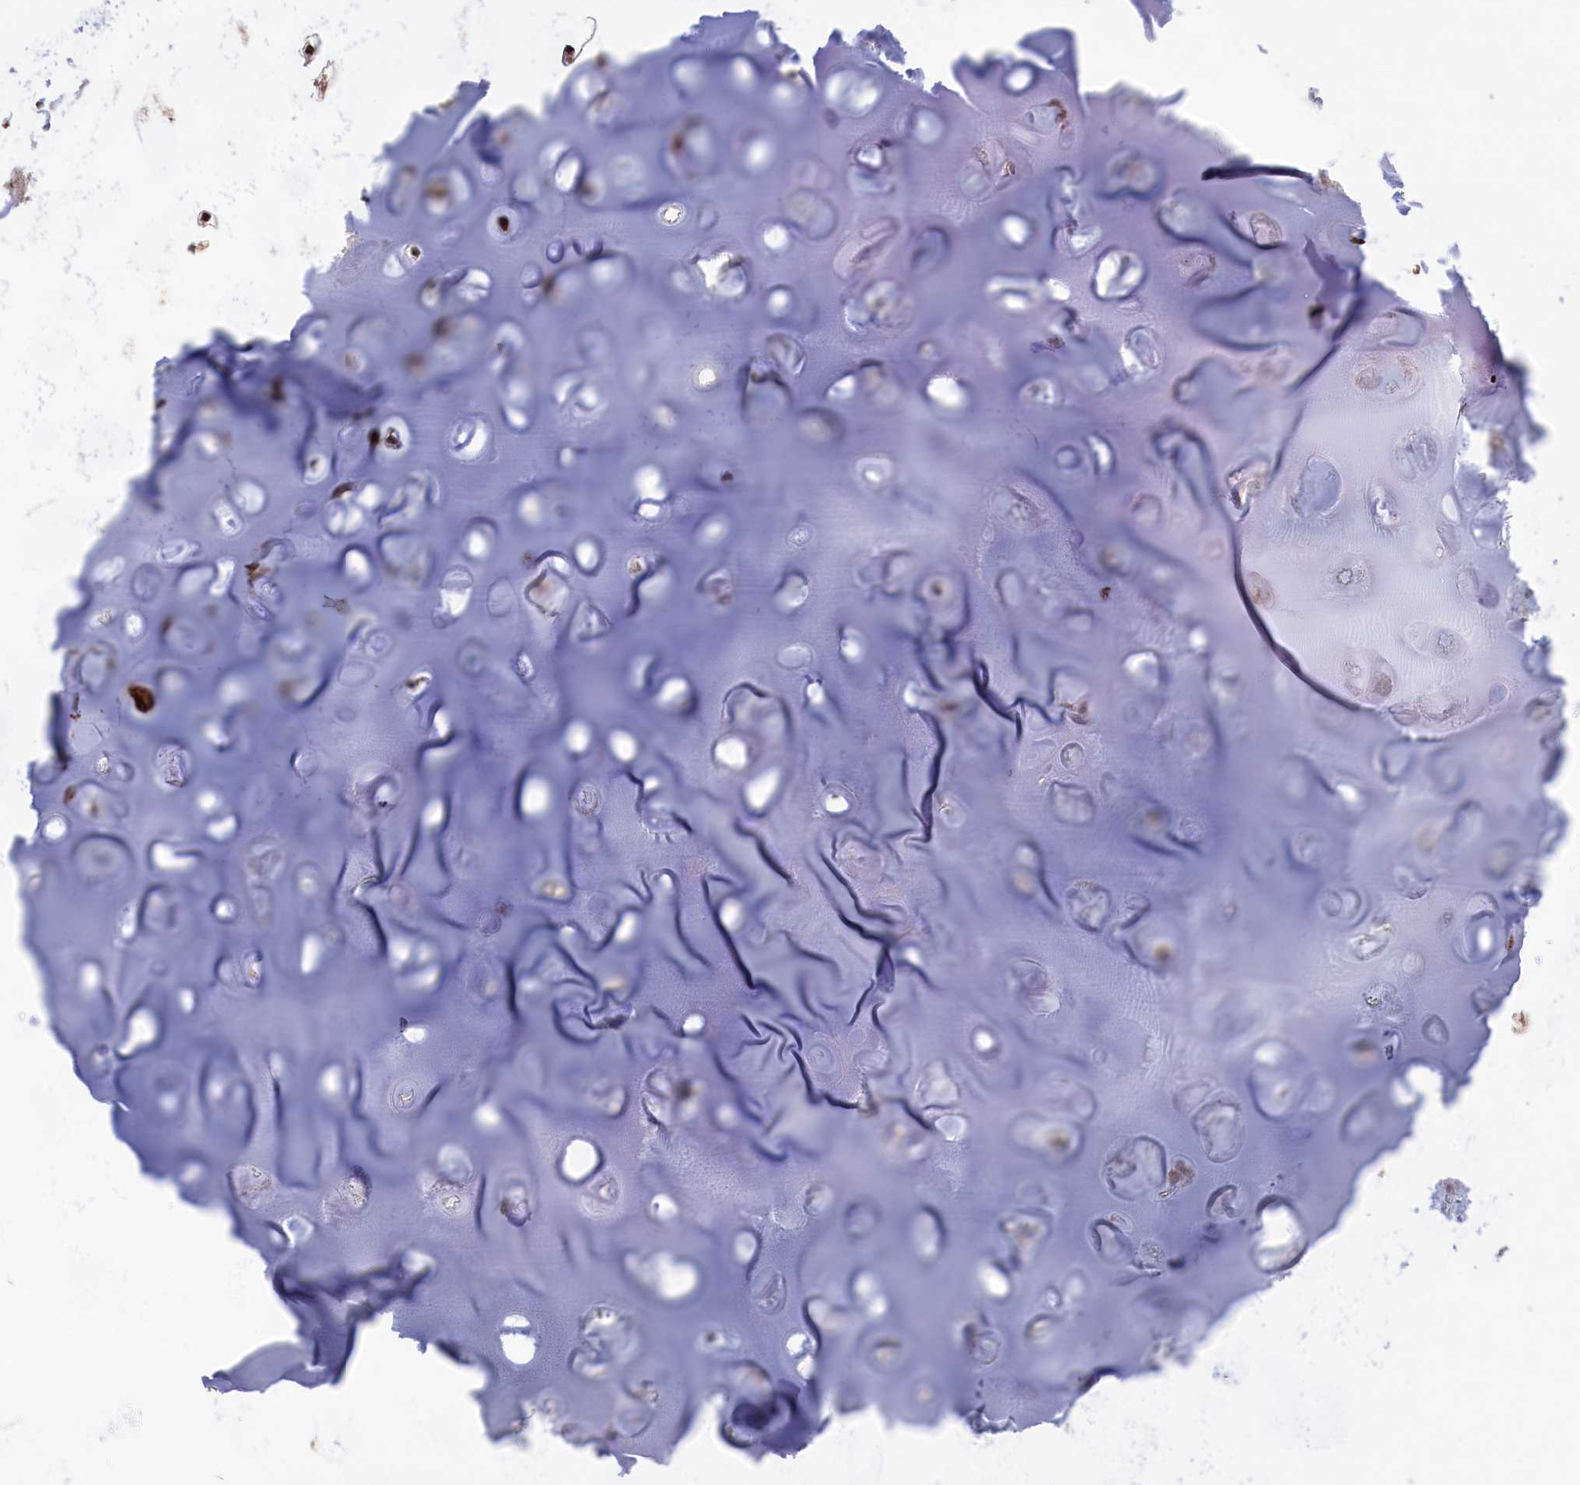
{"staining": {"intensity": "moderate", "quantity": "25%-75%", "location": "cytoplasmic/membranous"}, "tissue": "adipose tissue", "cell_type": "Adipocytes", "image_type": "normal", "snomed": [{"axis": "morphology", "description": "Normal tissue, NOS"}, {"axis": "topography", "description": "Lymph node"}, {"axis": "topography", "description": "Cartilage tissue"}, {"axis": "topography", "description": "Bronchus"}], "caption": "Adipocytes demonstrate medium levels of moderate cytoplasmic/membranous staining in approximately 25%-75% of cells in unremarkable human adipose tissue.", "gene": "PLP2", "patient": {"sex": "male", "age": 63}}